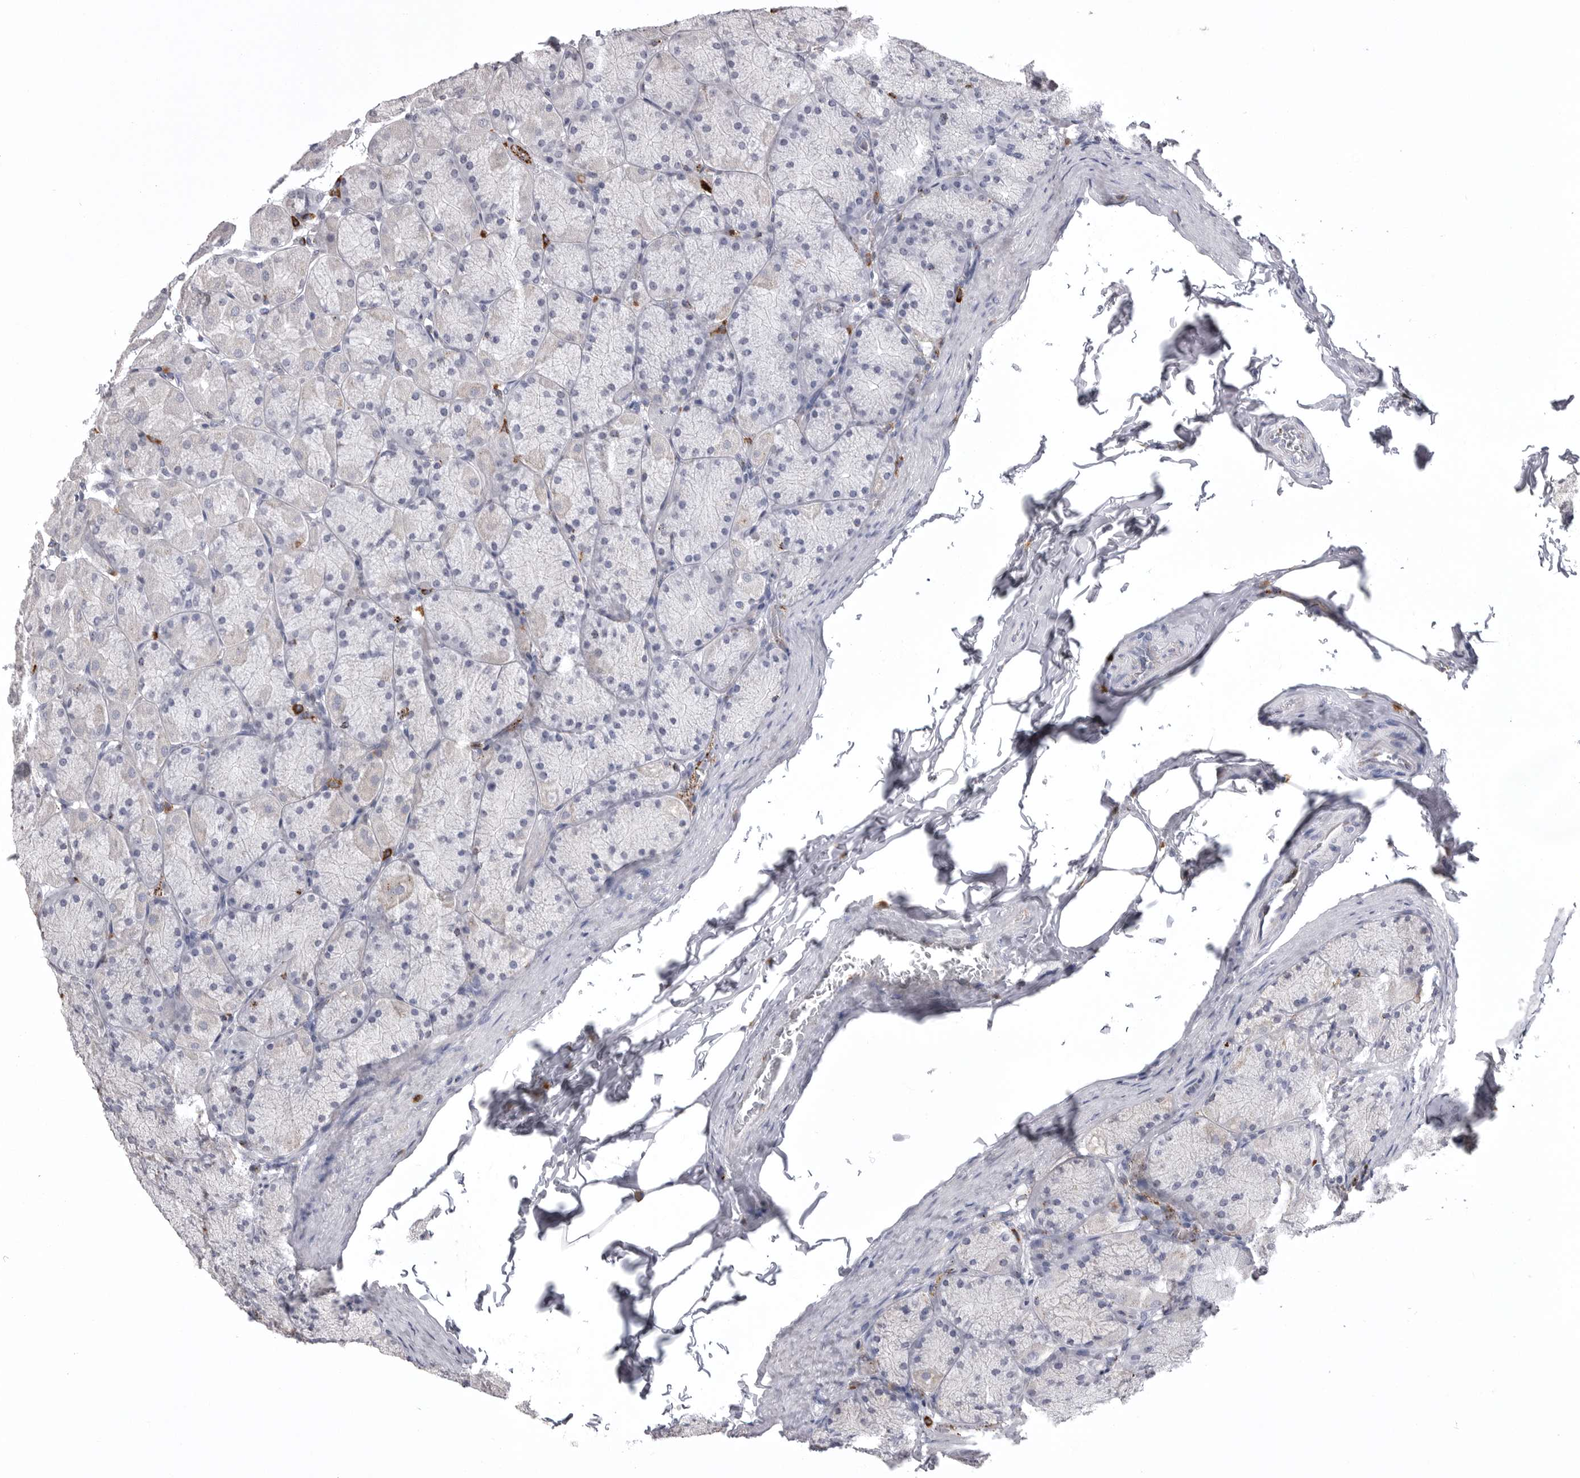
{"staining": {"intensity": "weak", "quantity": "<25%", "location": "cytoplasmic/membranous"}, "tissue": "stomach", "cell_type": "Glandular cells", "image_type": "normal", "snomed": [{"axis": "morphology", "description": "Normal tissue, NOS"}, {"axis": "topography", "description": "Stomach, upper"}], "caption": "Glandular cells are negative for brown protein staining in benign stomach. (Brightfield microscopy of DAB immunohistochemistry at high magnification).", "gene": "PSPN", "patient": {"sex": "female", "age": 56}}